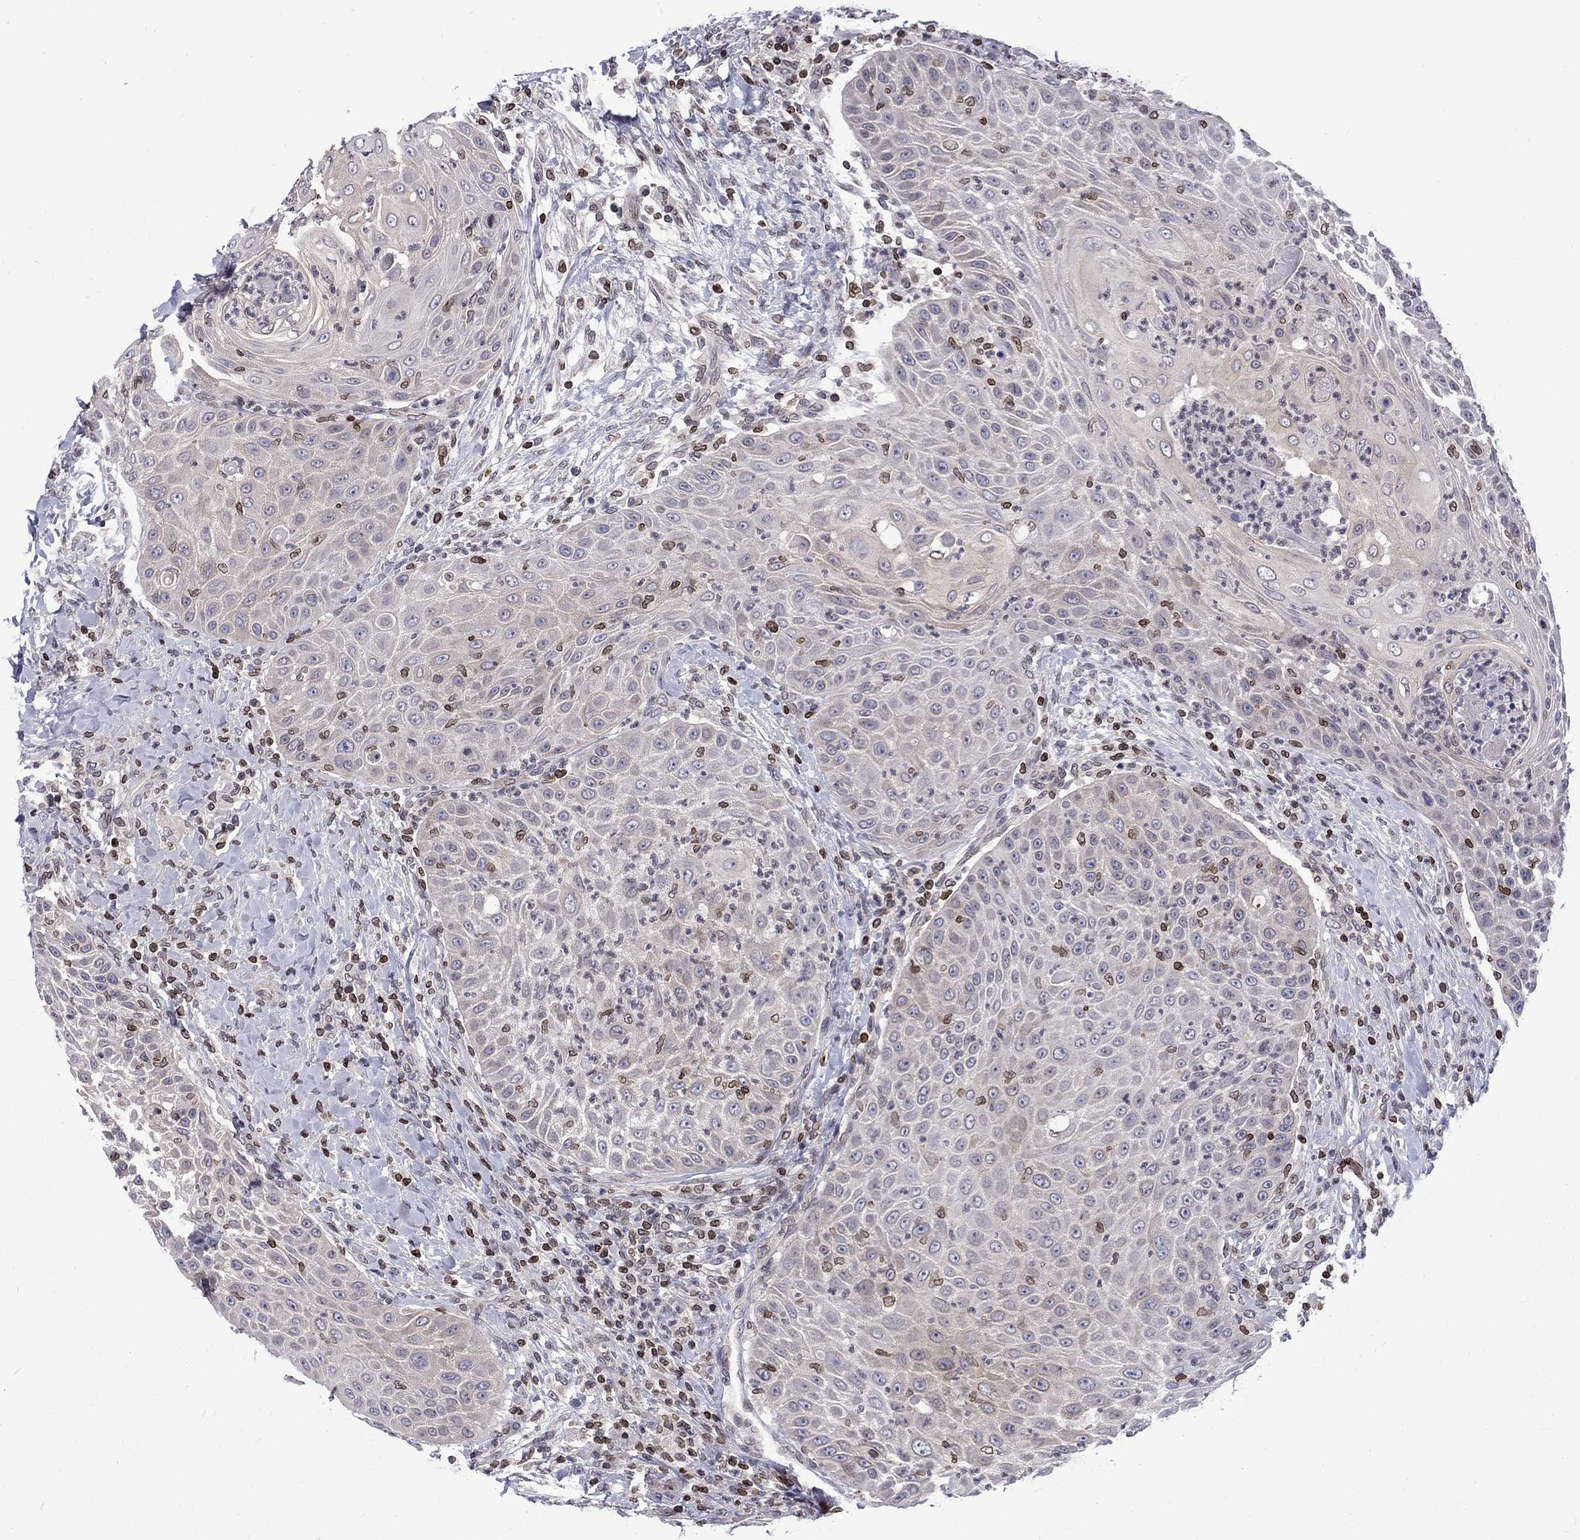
{"staining": {"intensity": "negative", "quantity": "none", "location": "none"}, "tissue": "head and neck cancer", "cell_type": "Tumor cells", "image_type": "cancer", "snomed": [{"axis": "morphology", "description": "Squamous cell carcinoma, NOS"}, {"axis": "topography", "description": "Head-Neck"}], "caption": "A high-resolution photomicrograph shows IHC staining of head and neck cancer (squamous cell carcinoma), which reveals no significant positivity in tumor cells. (Immunohistochemistry (ihc), brightfield microscopy, high magnification).", "gene": "SLA", "patient": {"sex": "male", "age": 69}}